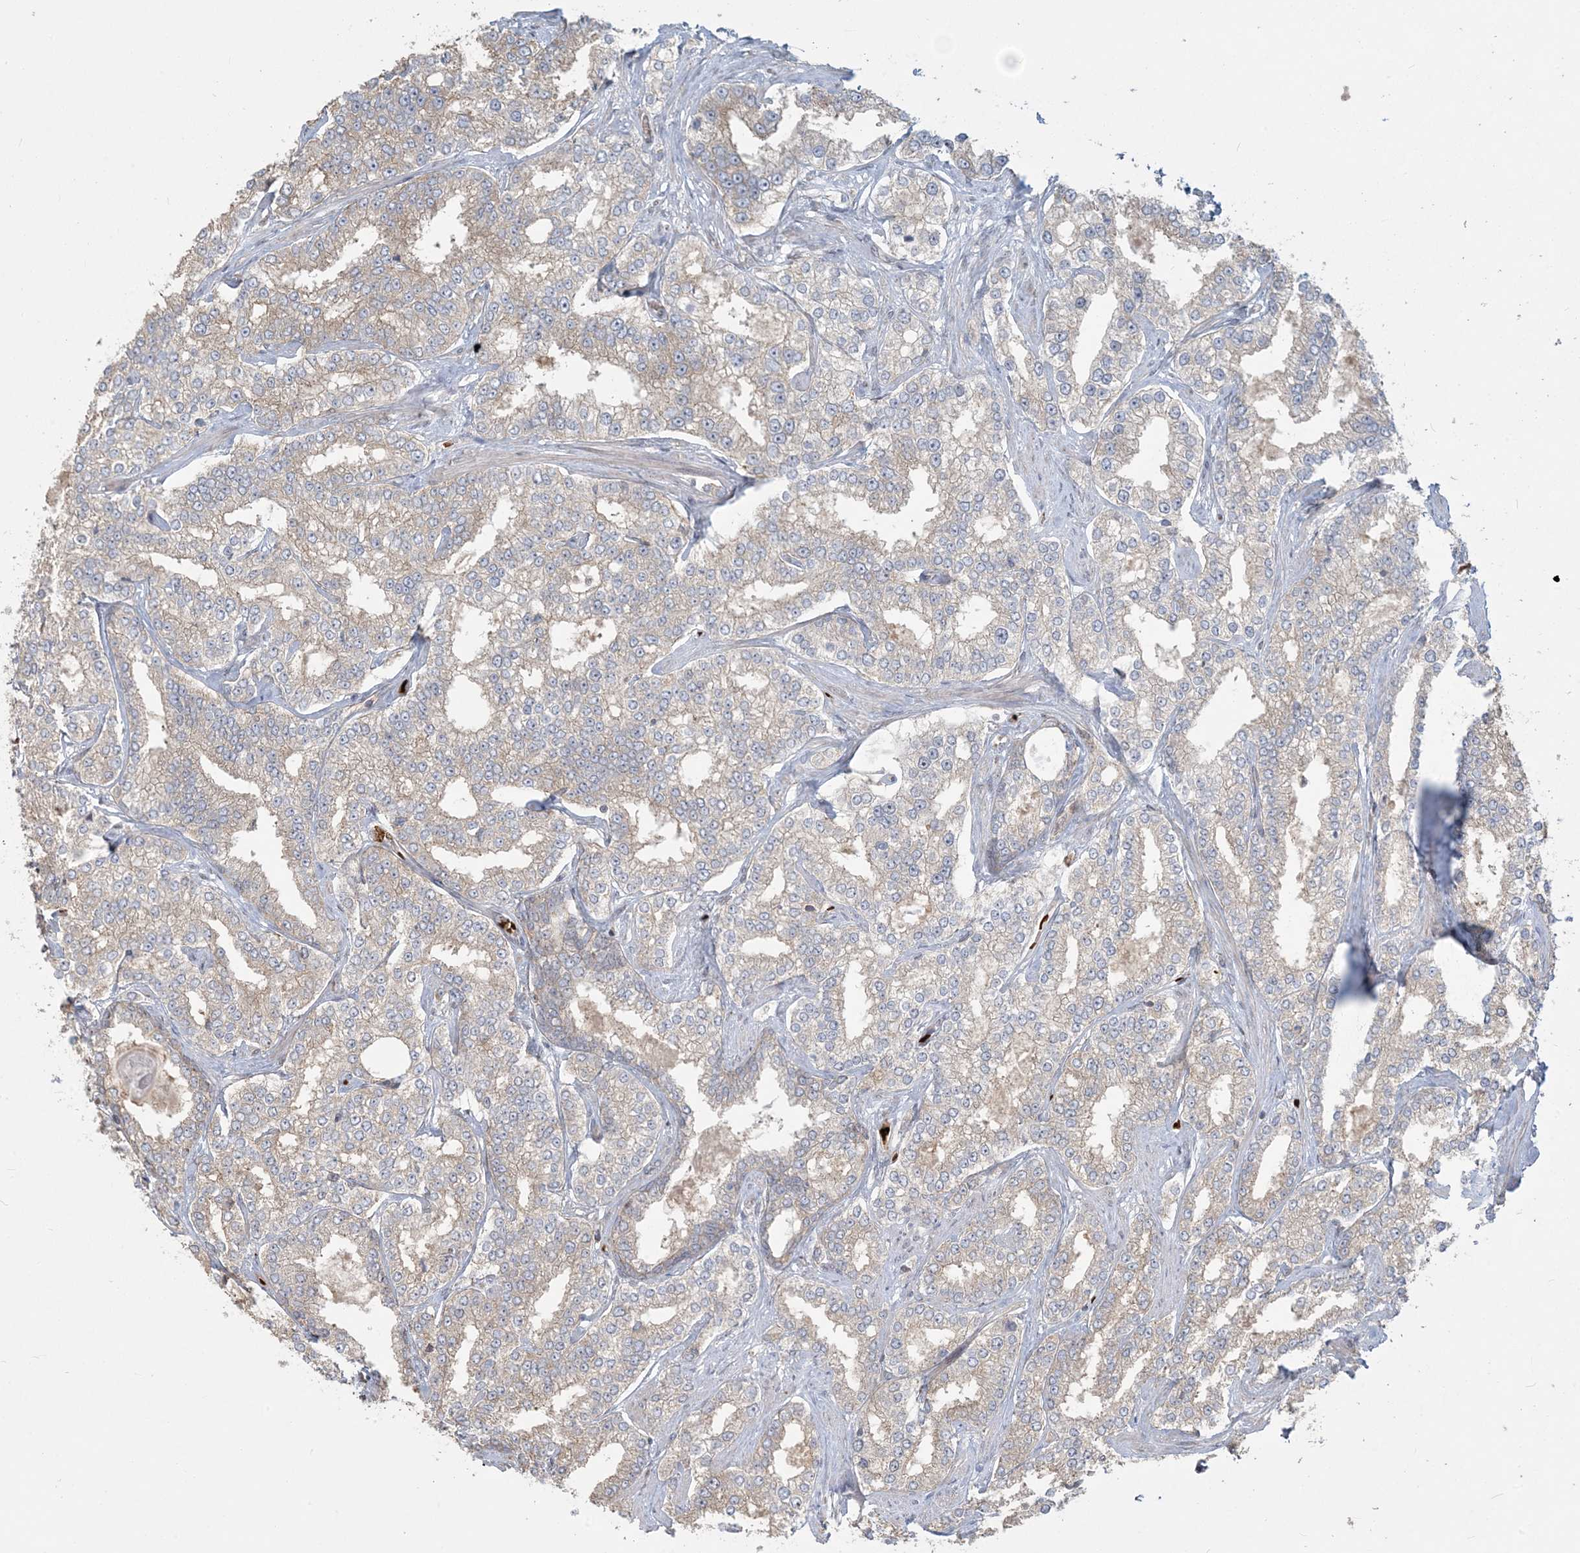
{"staining": {"intensity": "moderate", "quantity": "25%-75%", "location": "cytoplasmic/membranous"}, "tissue": "prostate cancer", "cell_type": "Tumor cells", "image_type": "cancer", "snomed": [{"axis": "morphology", "description": "Normal tissue, NOS"}, {"axis": "morphology", "description": "Adenocarcinoma, High grade"}, {"axis": "topography", "description": "Prostate"}], "caption": "Immunohistochemistry histopathology image of neoplastic tissue: human prostate adenocarcinoma (high-grade) stained using IHC displays medium levels of moderate protein expression localized specifically in the cytoplasmic/membranous of tumor cells, appearing as a cytoplasmic/membranous brown color.", "gene": "ABCF3", "patient": {"sex": "male", "age": 83}}